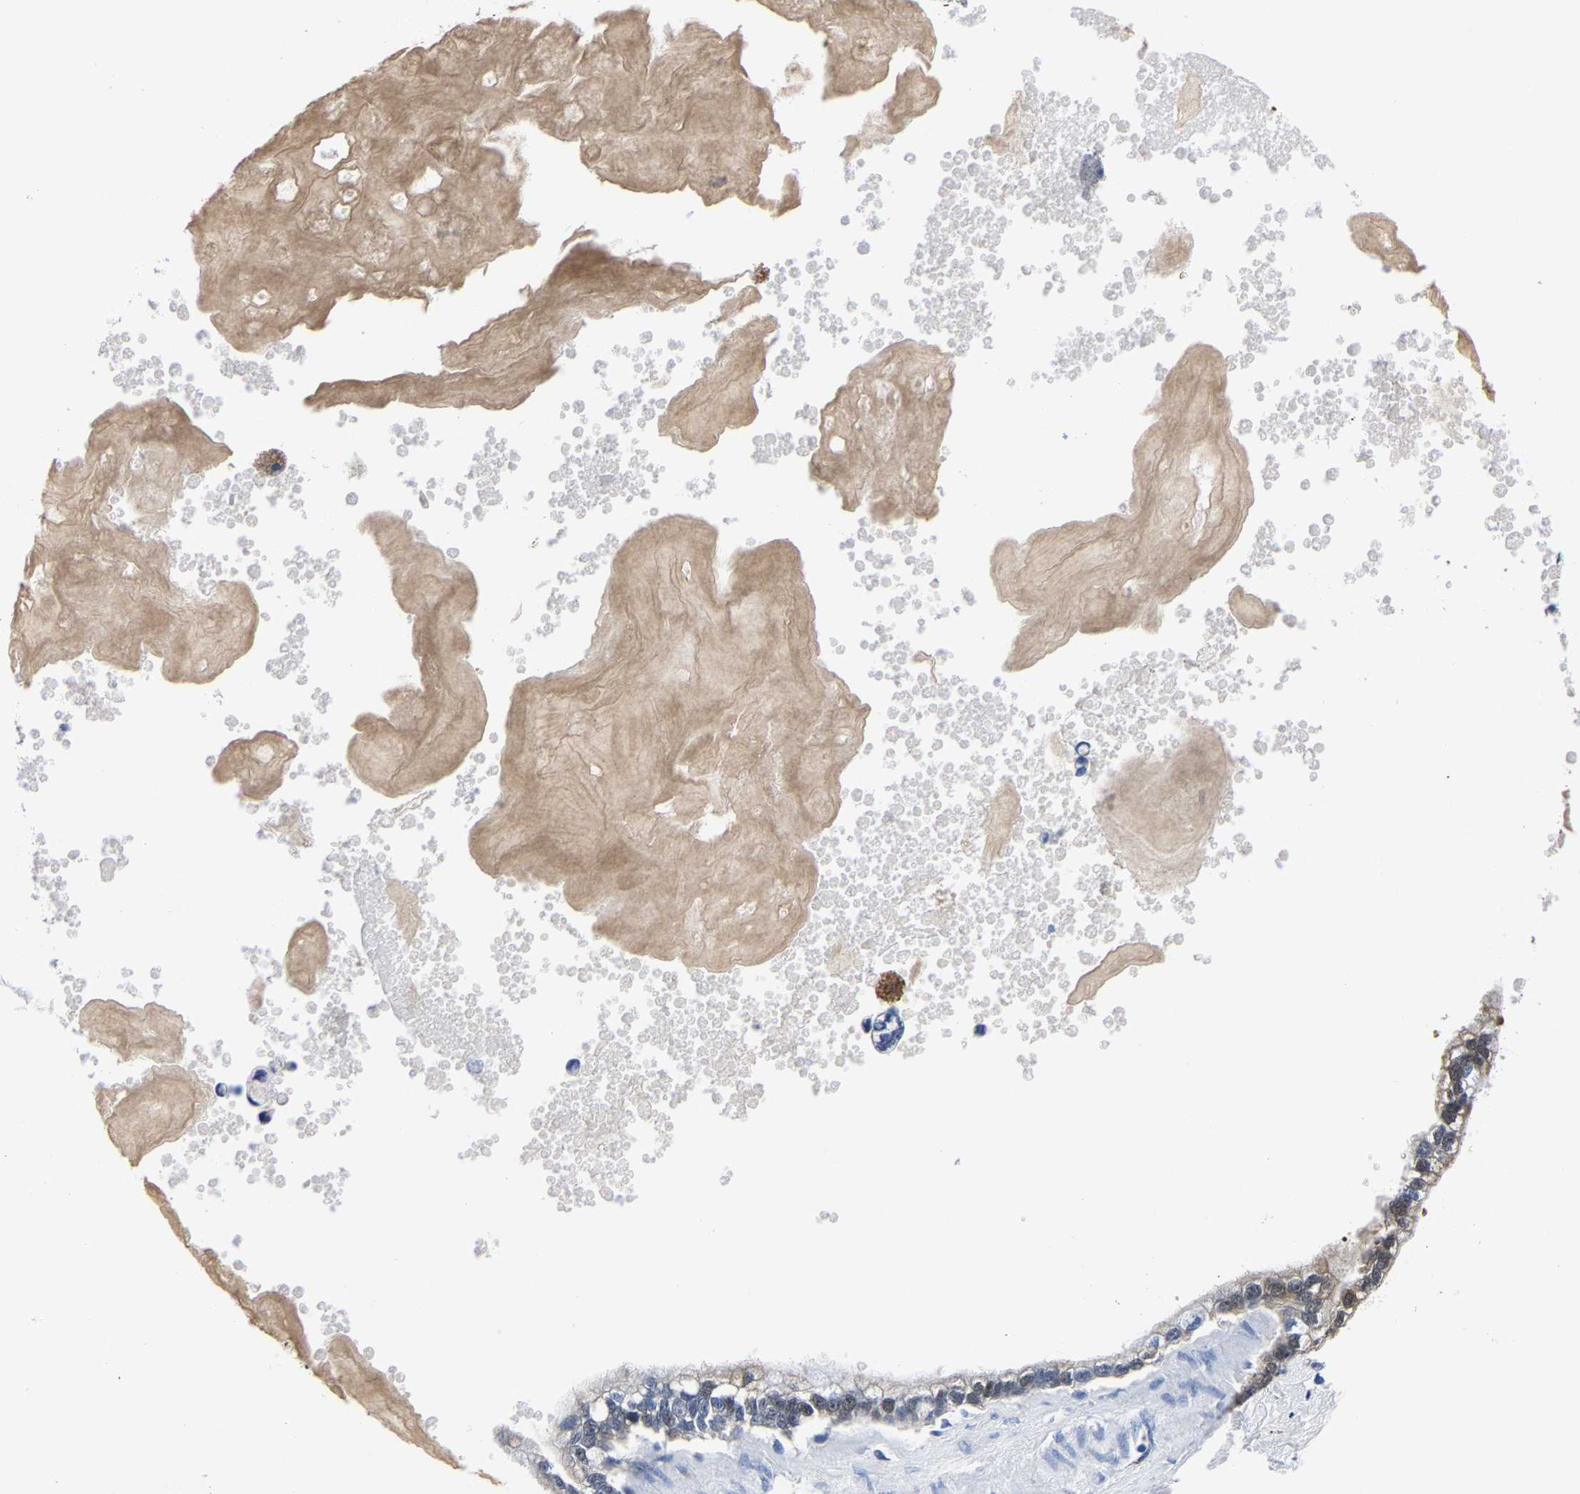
{"staining": {"intensity": "weak", "quantity": "<25%", "location": "cytoplasmic/membranous"}, "tissue": "pancreatic cancer", "cell_type": "Tumor cells", "image_type": "cancer", "snomed": [{"axis": "morphology", "description": "Adenocarcinoma, NOS"}, {"axis": "topography", "description": "Pancreas"}], "caption": "Histopathology image shows no significant protein positivity in tumor cells of pancreatic adenocarcinoma.", "gene": "PSPH", "patient": {"sex": "male", "age": 74}}